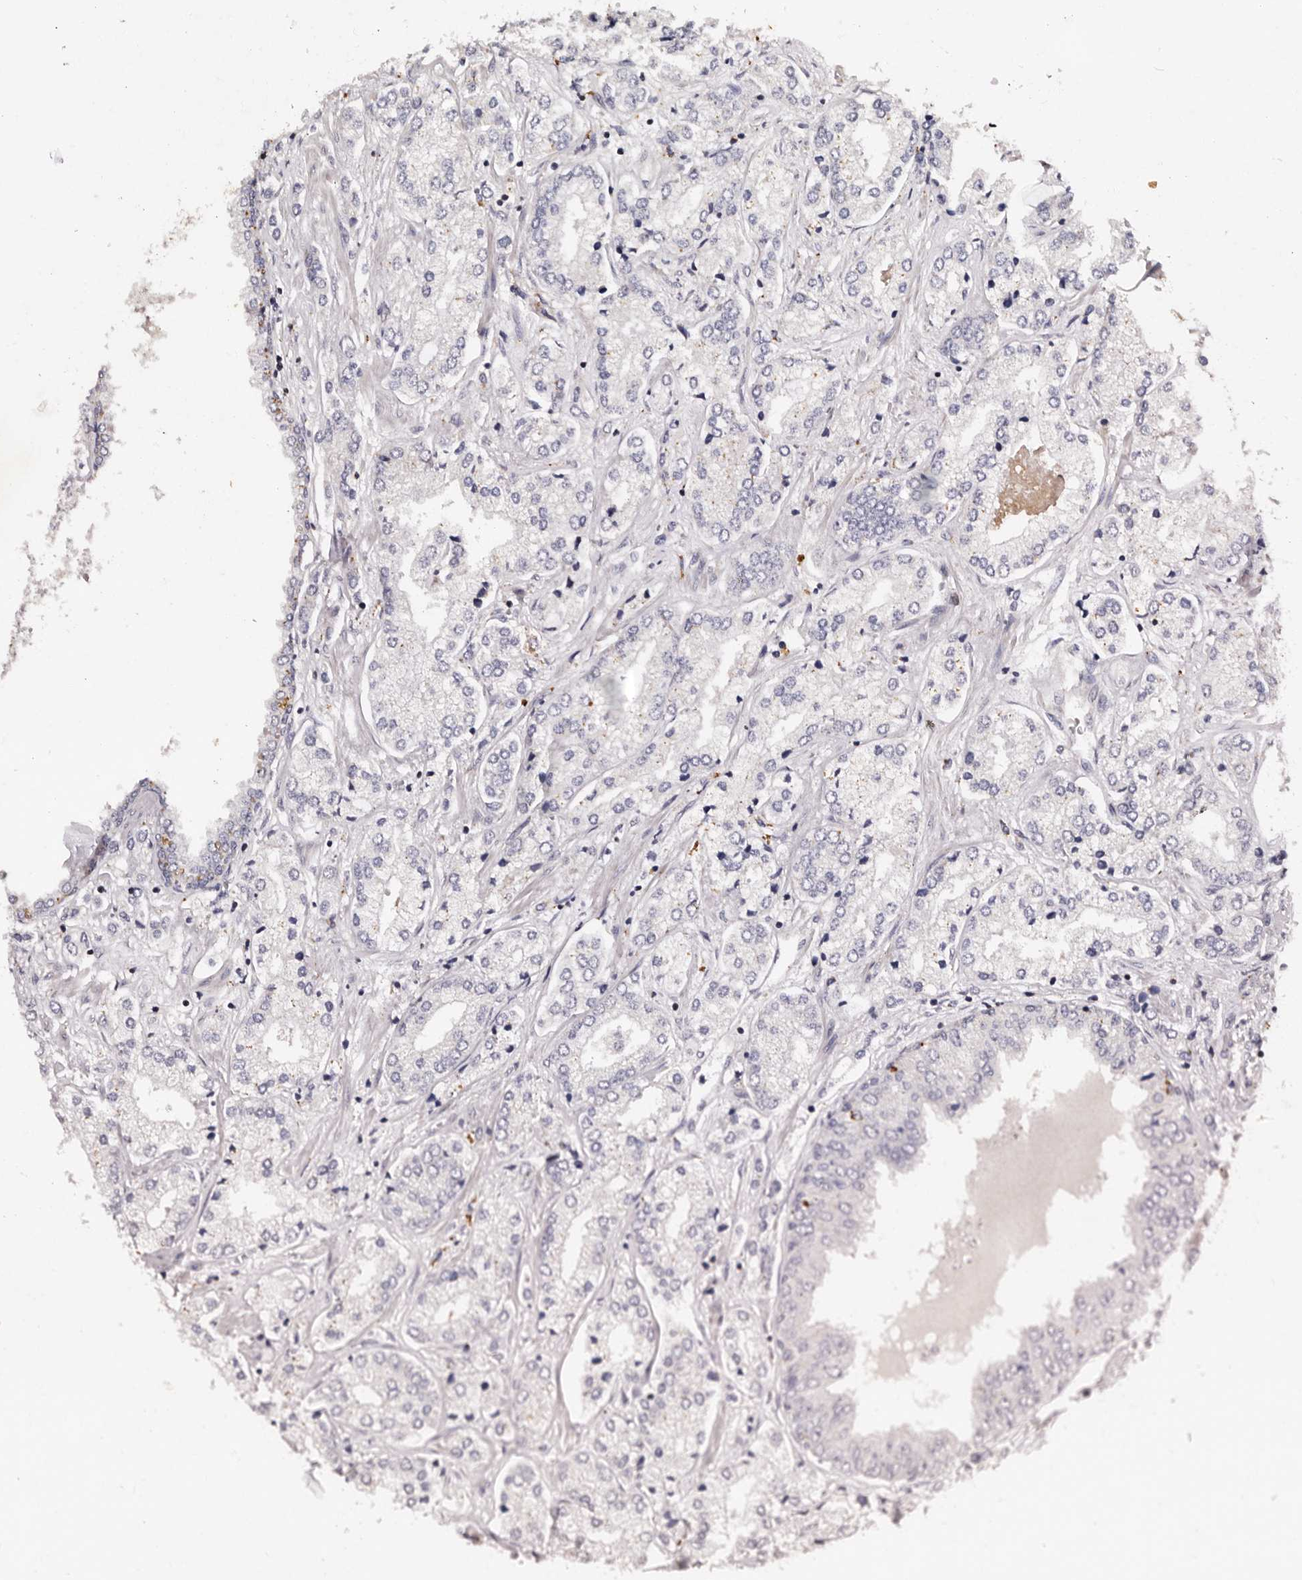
{"staining": {"intensity": "negative", "quantity": "none", "location": "none"}, "tissue": "prostate cancer", "cell_type": "Tumor cells", "image_type": "cancer", "snomed": [{"axis": "morphology", "description": "Adenocarcinoma, High grade"}, {"axis": "topography", "description": "Prostate"}], "caption": "High power microscopy photomicrograph of an IHC photomicrograph of prostate cancer, revealing no significant expression in tumor cells. (Immunohistochemistry (ihc), brightfield microscopy, high magnification).", "gene": "ADCK5", "patient": {"sex": "male", "age": 66}}